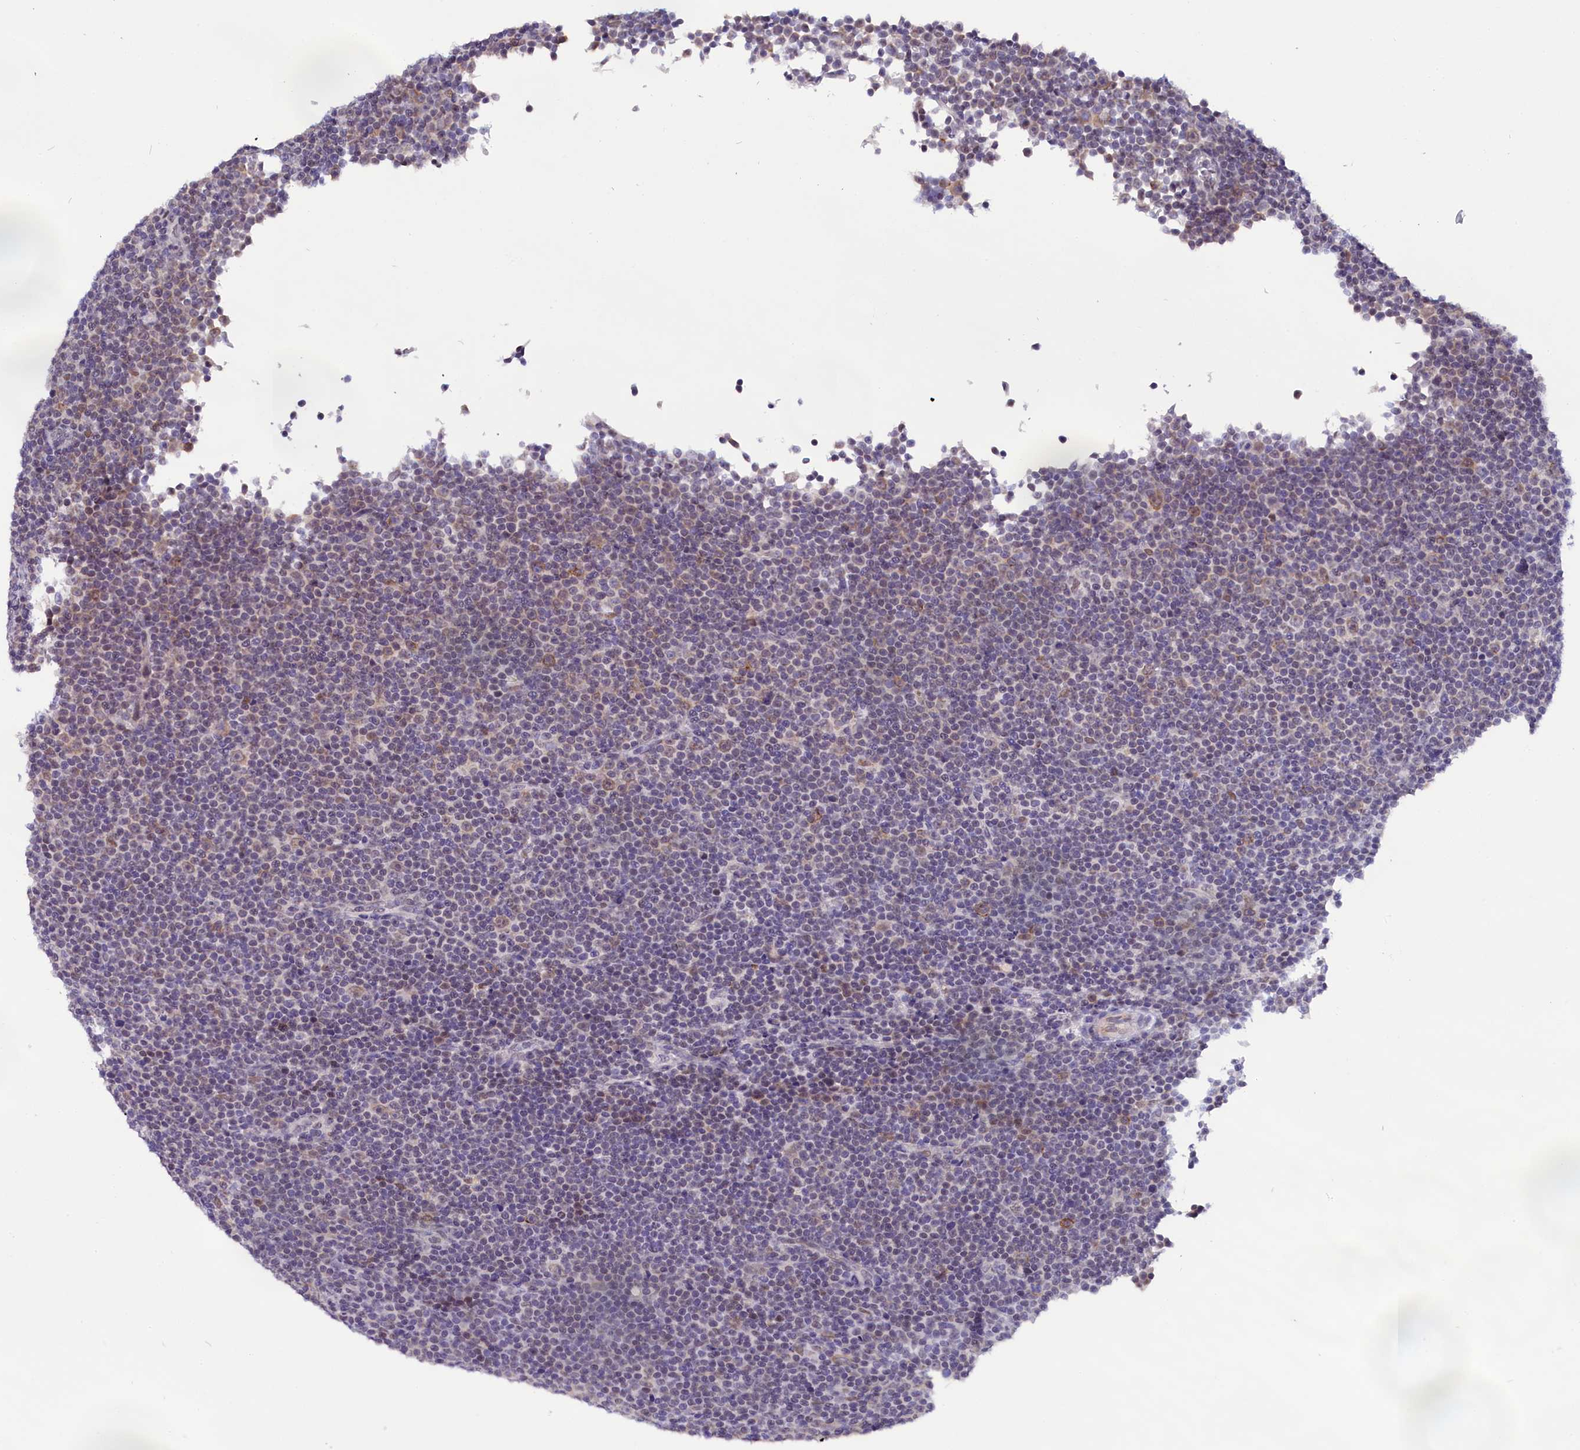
{"staining": {"intensity": "negative", "quantity": "none", "location": "none"}, "tissue": "lymphoma", "cell_type": "Tumor cells", "image_type": "cancer", "snomed": [{"axis": "morphology", "description": "Malignant lymphoma, non-Hodgkin's type, Low grade"}, {"axis": "topography", "description": "Lymph node"}], "caption": "IHC of low-grade malignant lymphoma, non-Hodgkin's type reveals no staining in tumor cells. (Stains: DAB immunohistochemistry with hematoxylin counter stain, Microscopy: brightfield microscopy at high magnification).", "gene": "OSGEP", "patient": {"sex": "female", "age": 67}}